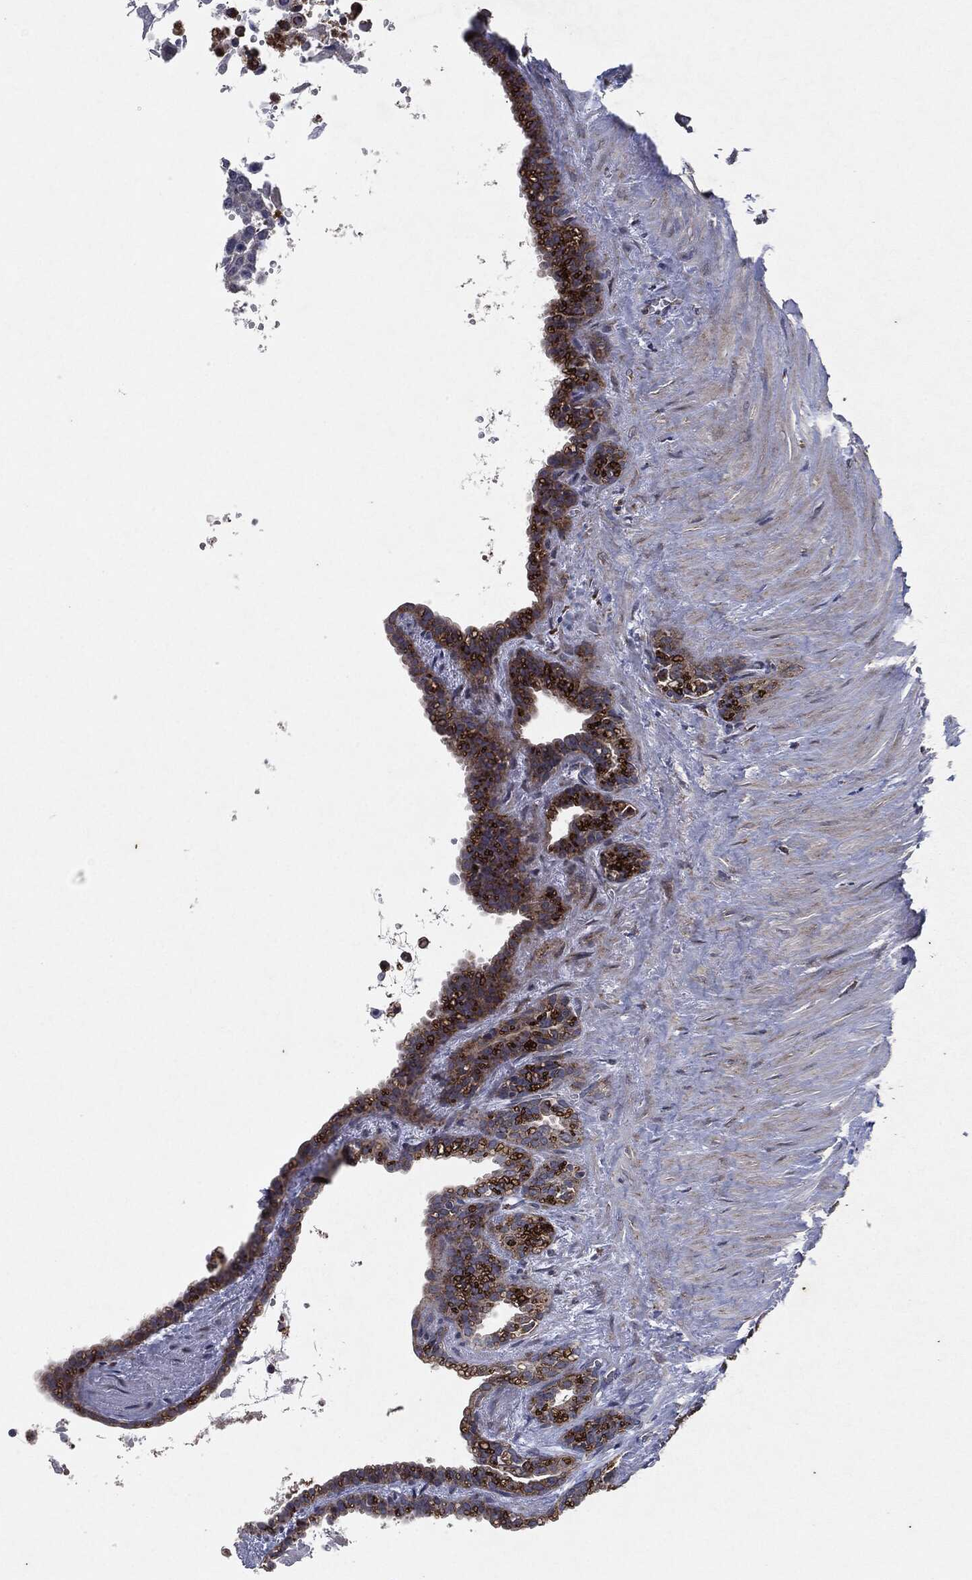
{"staining": {"intensity": "strong", "quantity": ">75%", "location": "cytoplasmic/membranous"}, "tissue": "seminal vesicle", "cell_type": "Glandular cells", "image_type": "normal", "snomed": [{"axis": "morphology", "description": "Normal tissue, NOS"}, {"axis": "morphology", "description": "Urothelial carcinoma, NOS"}, {"axis": "topography", "description": "Urinary bladder"}, {"axis": "topography", "description": "Seminal veicle"}], "caption": "An image of human seminal vesicle stained for a protein reveals strong cytoplasmic/membranous brown staining in glandular cells. (DAB IHC with brightfield microscopy, high magnification).", "gene": "SLC31A2", "patient": {"sex": "male", "age": 76}}